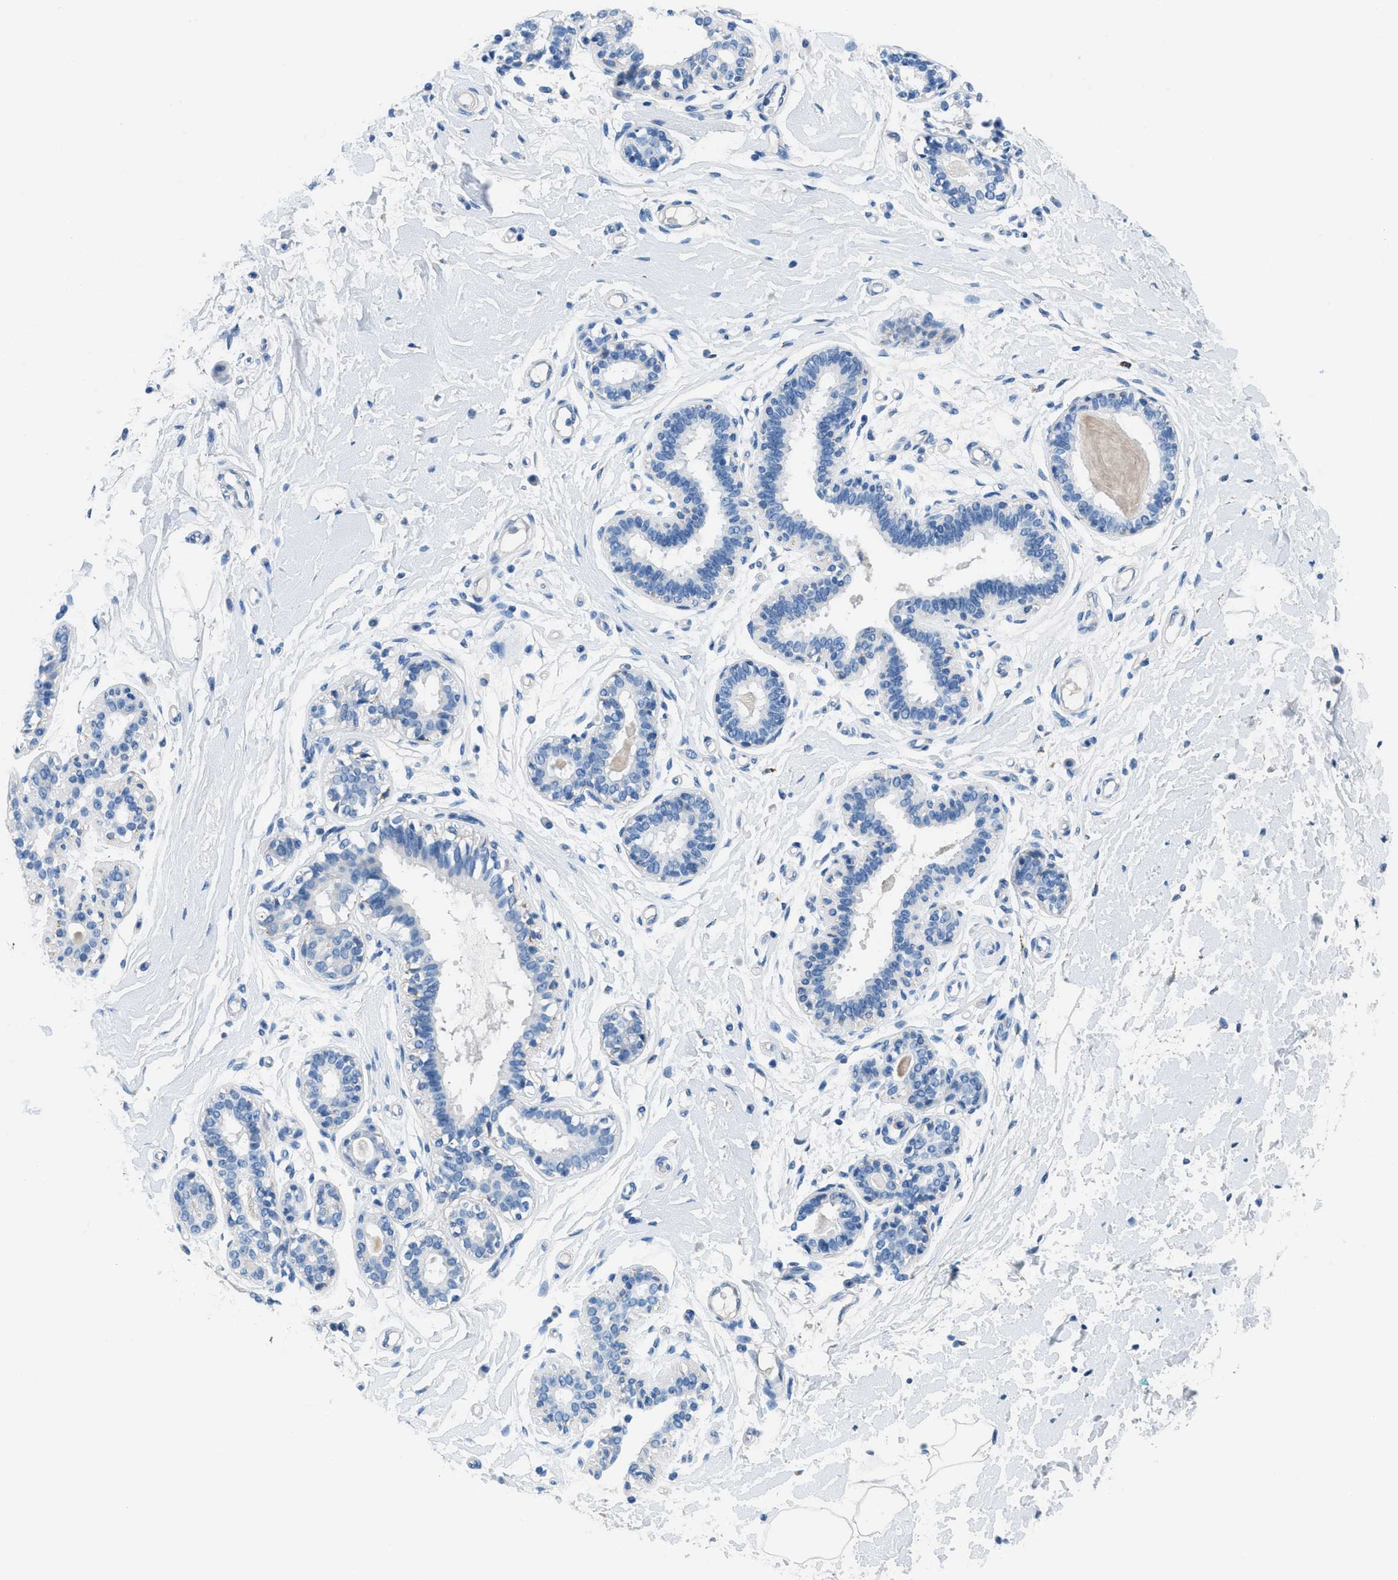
{"staining": {"intensity": "negative", "quantity": "none", "location": "none"}, "tissue": "breast", "cell_type": "Adipocytes", "image_type": "normal", "snomed": [{"axis": "morphology", "description": "Normal tissue, NOS"}, {"axis": "morphology", "description": "Lobular carcinoma"}, {"axis": "topography", "description": "Breast"}], "caption": "A histopathology image of human breast is negative for staining in adipocytes. (DAB (3,3'-diaminobenzidine) IHC with hematoxylin counter stain).", "gene": "MGARP", "patient": {"sex": "female", "age": 59}}